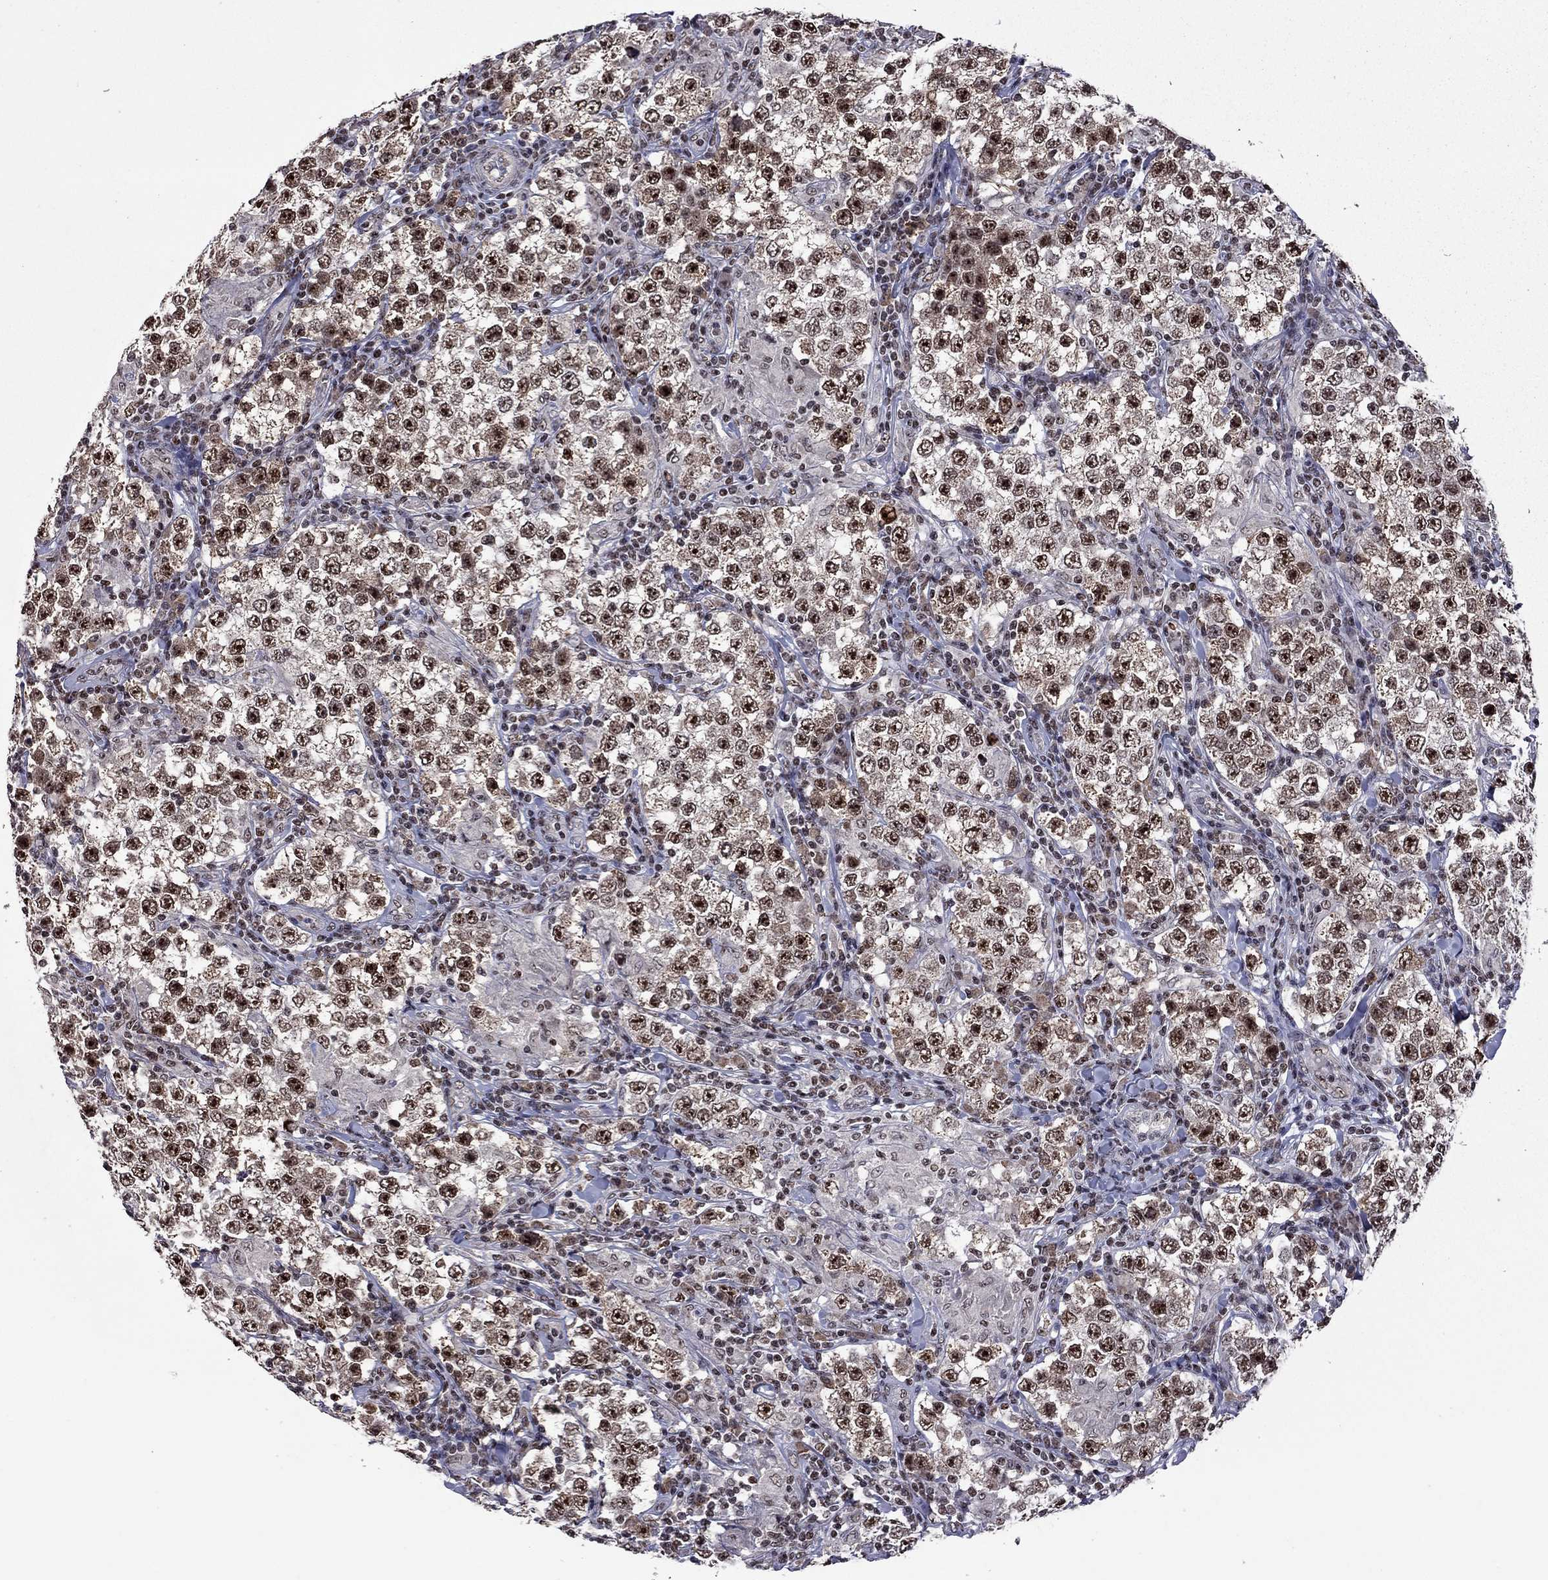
{"staining": {"intensity": "strong", "quantity": ">75%", "location": "nuclear"}, "tissue": "testis cancer", "cell_type": "Tumor cells", "image_type": "cancer", "snomed": [{"axis": "morphology", "description": "Seminoma, NOS"}, {"axis": "morphology", "description": "Carcinoma, Embryonal, NOS"}, {"axis": "topography", "description": "Testis"}], "caption": "The micrograph displays staining of testis cancer (embryonal carcinoma), revealing strong nuclear protein expression (brown color) within tumor cells.", "gene": "SPOUT1", "patient": {"sex": "male", "age": 41}}